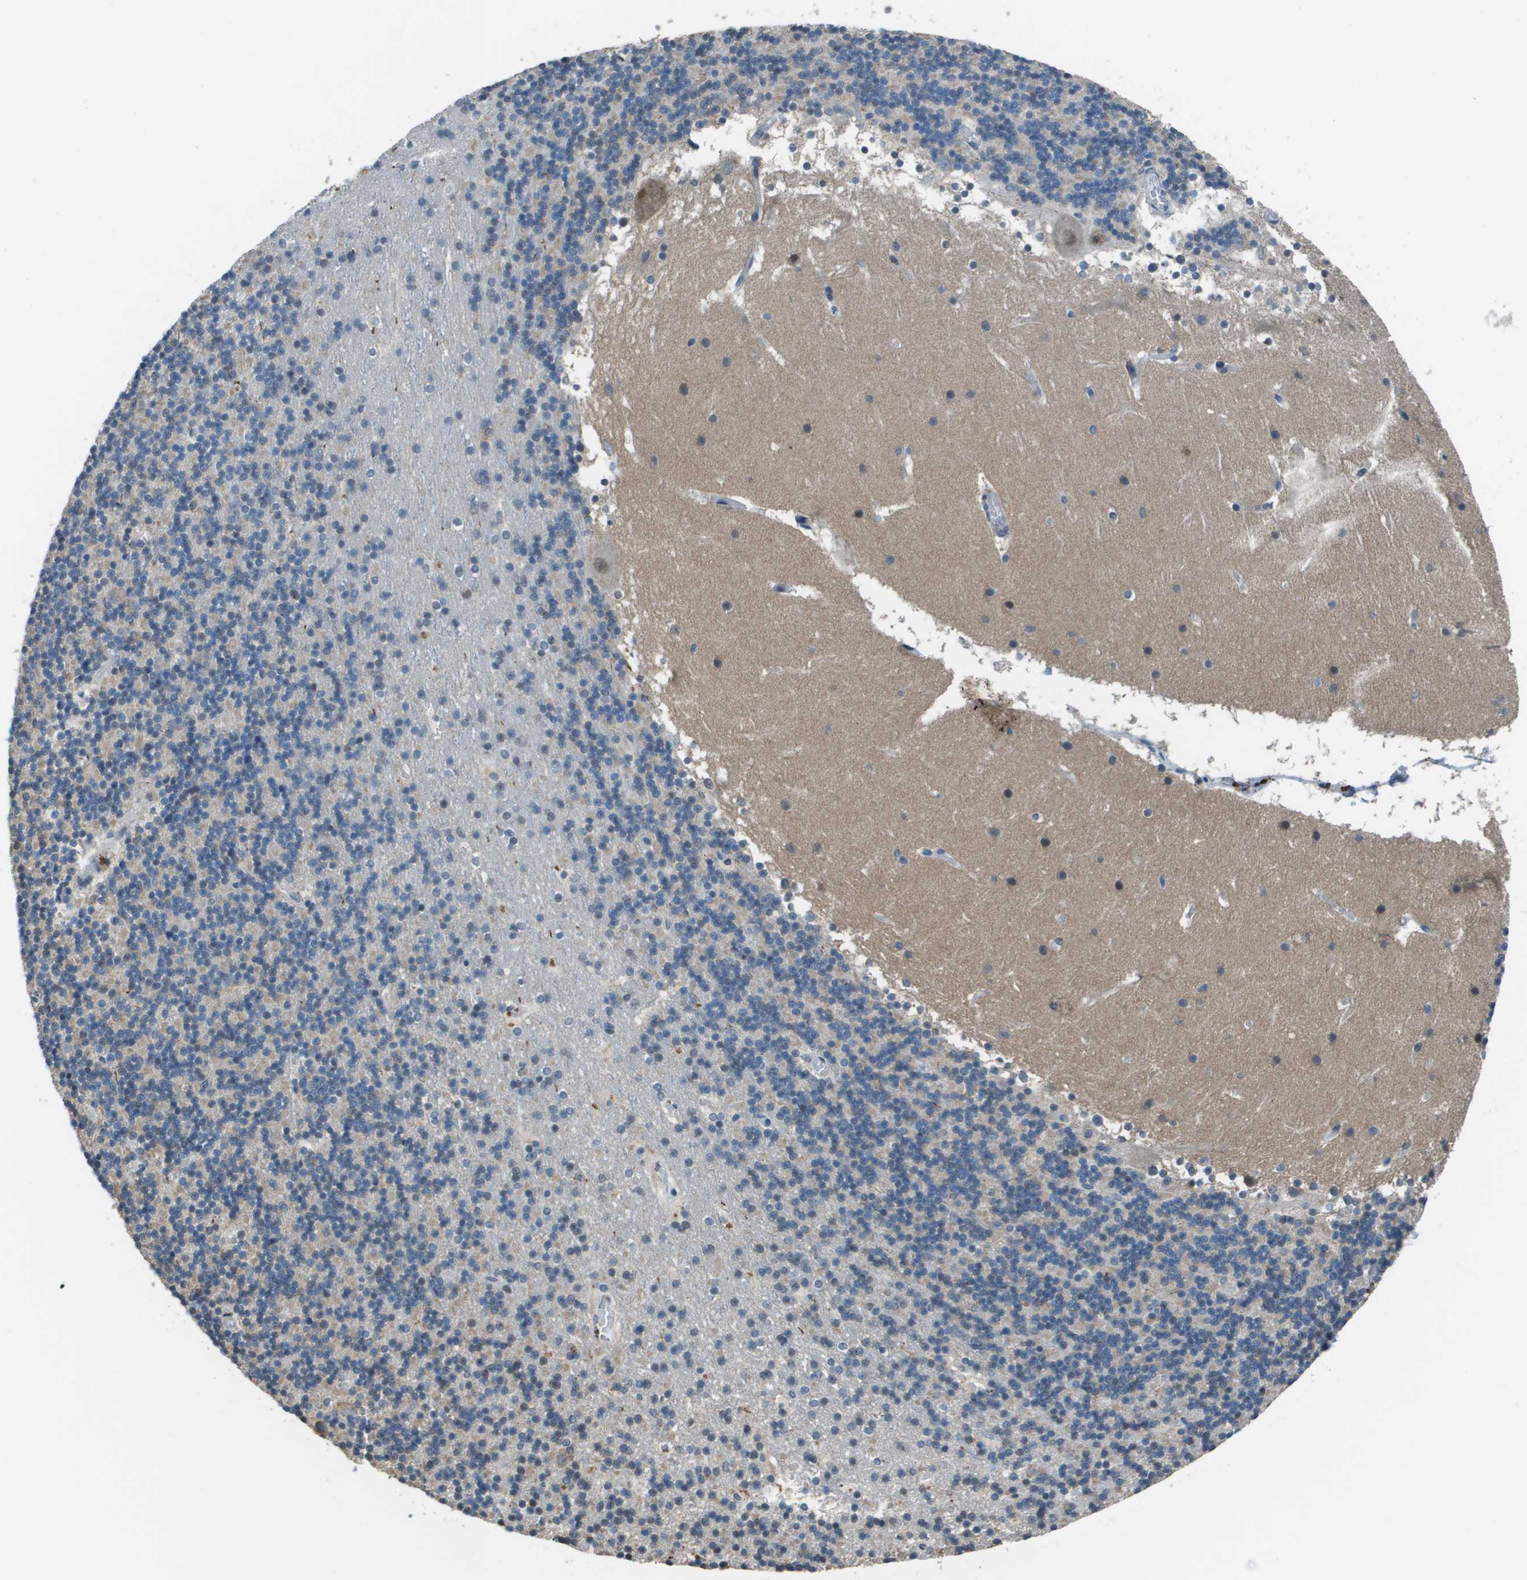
{"staining": {"intensity": "negative", "quantity": "none", "location": "none"}, "tissue": "cerebellum", "cell_type": "Cells in granular layer", "image_type": "normal", "snomed": [{"axis": "morphology", "description": "Normal tissue, NOS"}, {"axis": "topography", "description": "Cerebellum"}], "caption": "Photomicrograph shows no significant protein expression in cells in granular layer of unremarkable cerebellum. (Brightfield microscopy of DAB immunohistochemistry at high magnification).", "gene": "GOSR2", "patient": {"sex": "male", "age": 45}}